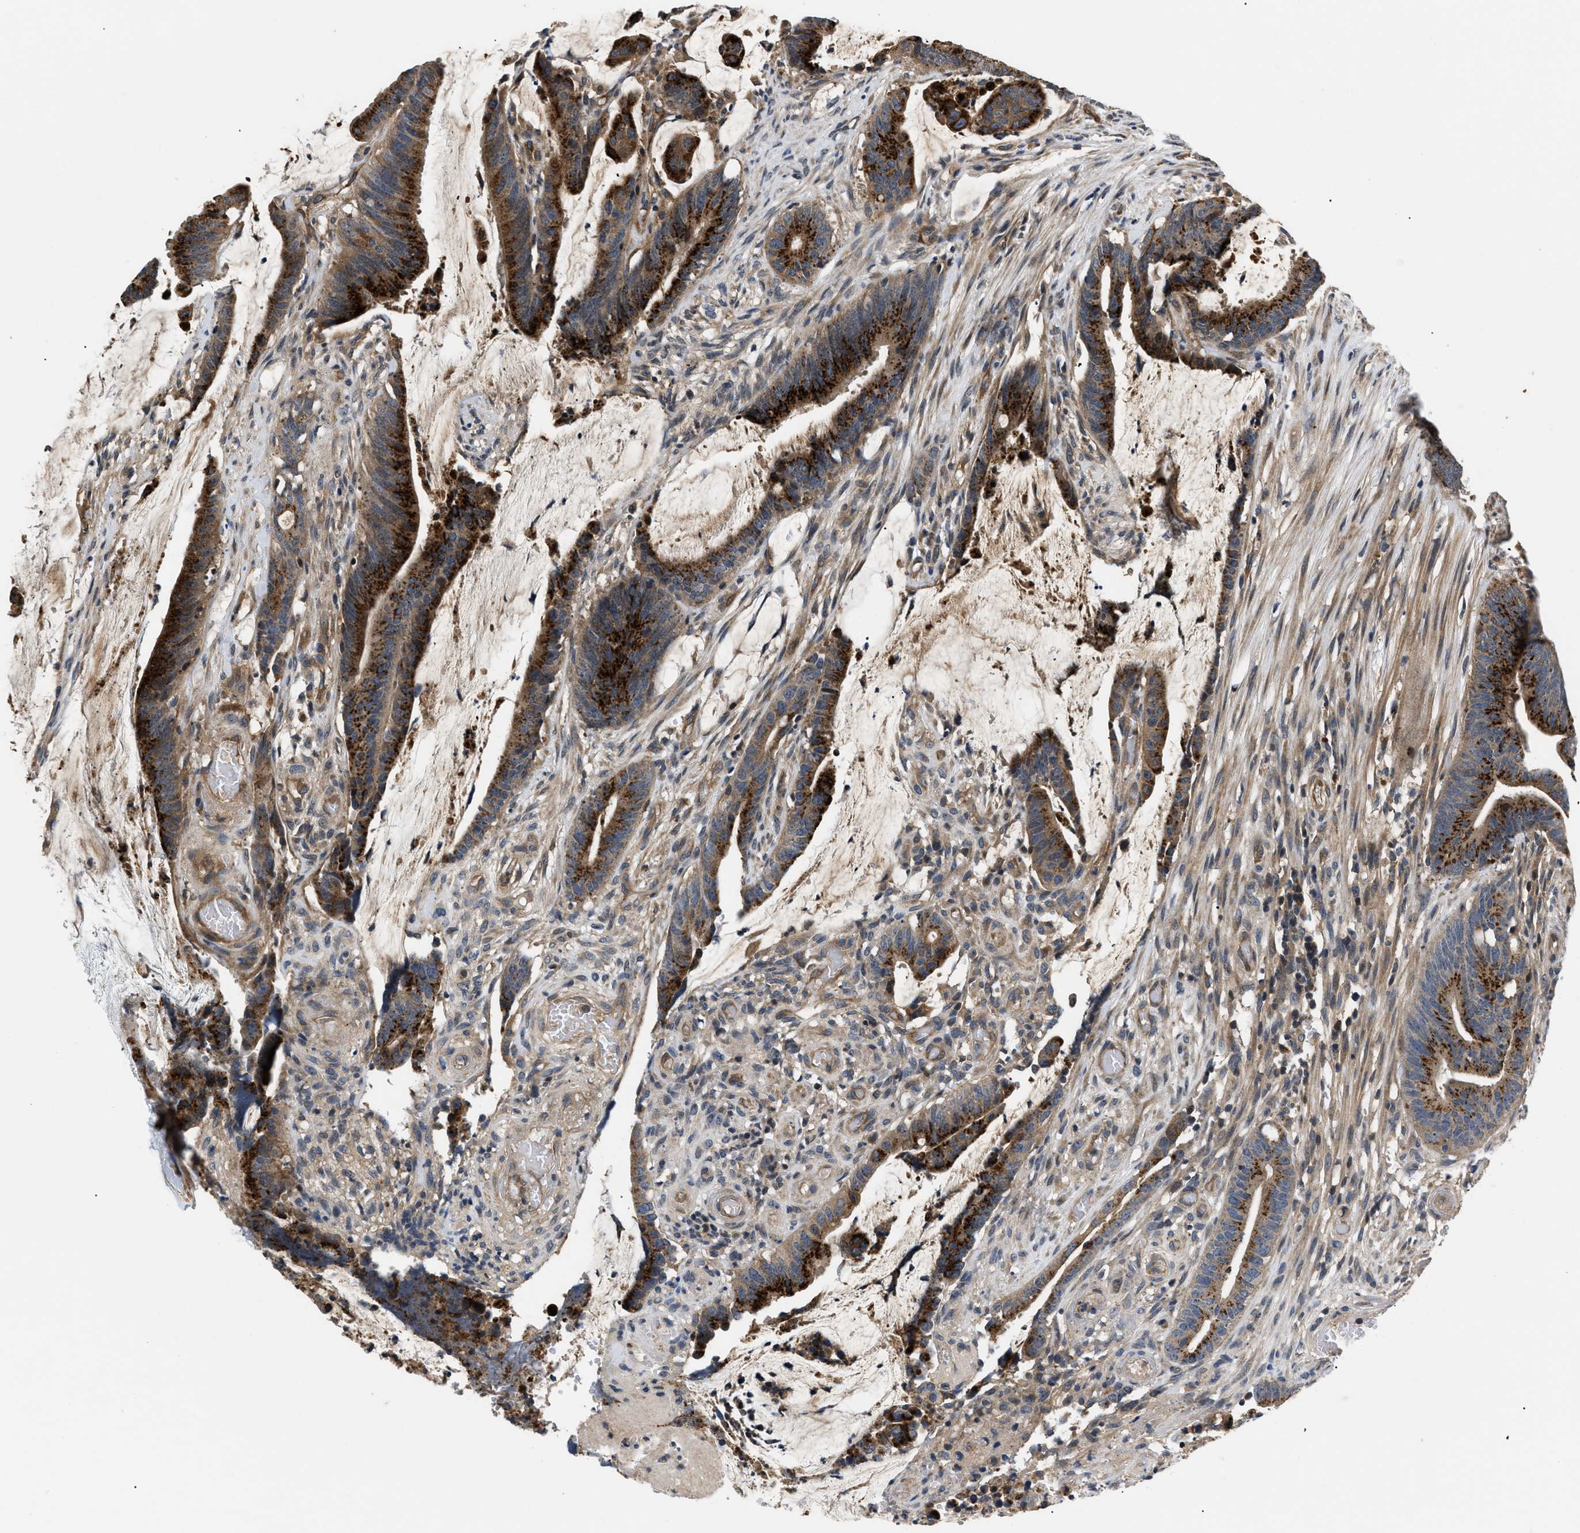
{"staining": {"intensity": "strong", "quantity": ">75%", "location": "cytoplasmic/membranous"}, "tissue": "colorectal cancer", "cell_type": "Tumor cells", "image_type": "cancer", "snomed": [{"axis": "morphology", "description": "Adenocarcinoma, NOS"}, {"axis": "topography", "description": "Rectum"}], "caption": "The micrograph reveals immunohistochemical staining of adenocarcinoma (colorectal). There is strong cytoplasmic/membranous staining is seen in about >75% of tumor cells. (DAB IHC, brown staining for protein, blue staining for nuclei).", "gene": "HMGCR", "patient": {"sex": "female", "age": 66}}